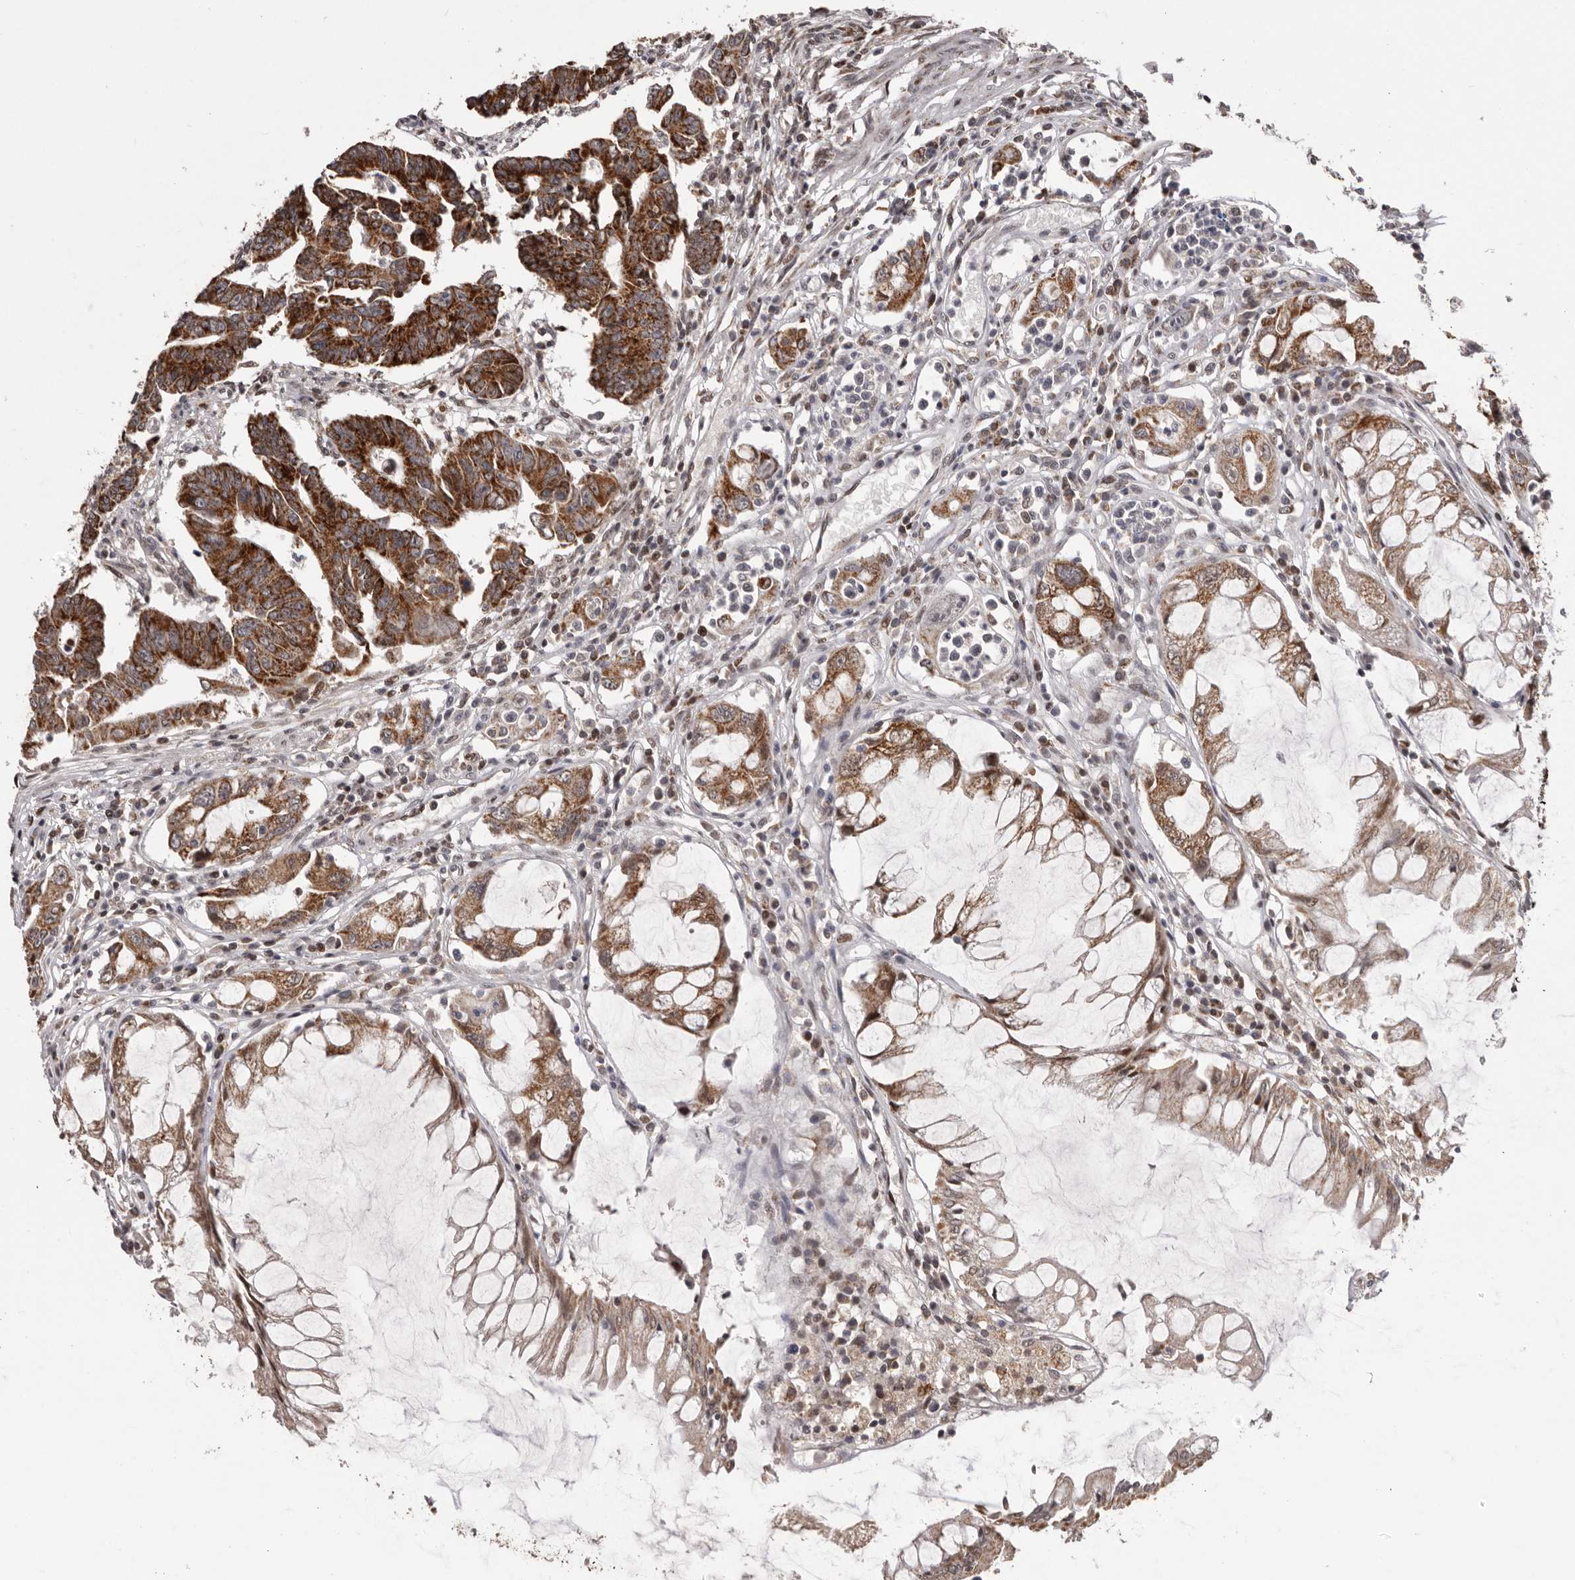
{"staining": {"intensity": "strong", "quantity": ">75%", "location": "cytoplasmic/membranous"}, "tissue": "colorectal cancer", "cell_type": "Tumor cells", "image_type": "cancer", "snomed": [{"axis": "morphology", "description": "Adenocarcinoma, NOS"}, {"axis": "topography", "description": "Rectum"}], "caption": "Immunohistochemical staining of colorectal cancer (adenocarcinoma) reveals high levels of strong cytoplasmic/membranous expression in approximately >75% of tumor cells.", "gene": "C17orf99", "patient": {"sex": "female", "age": 65}}